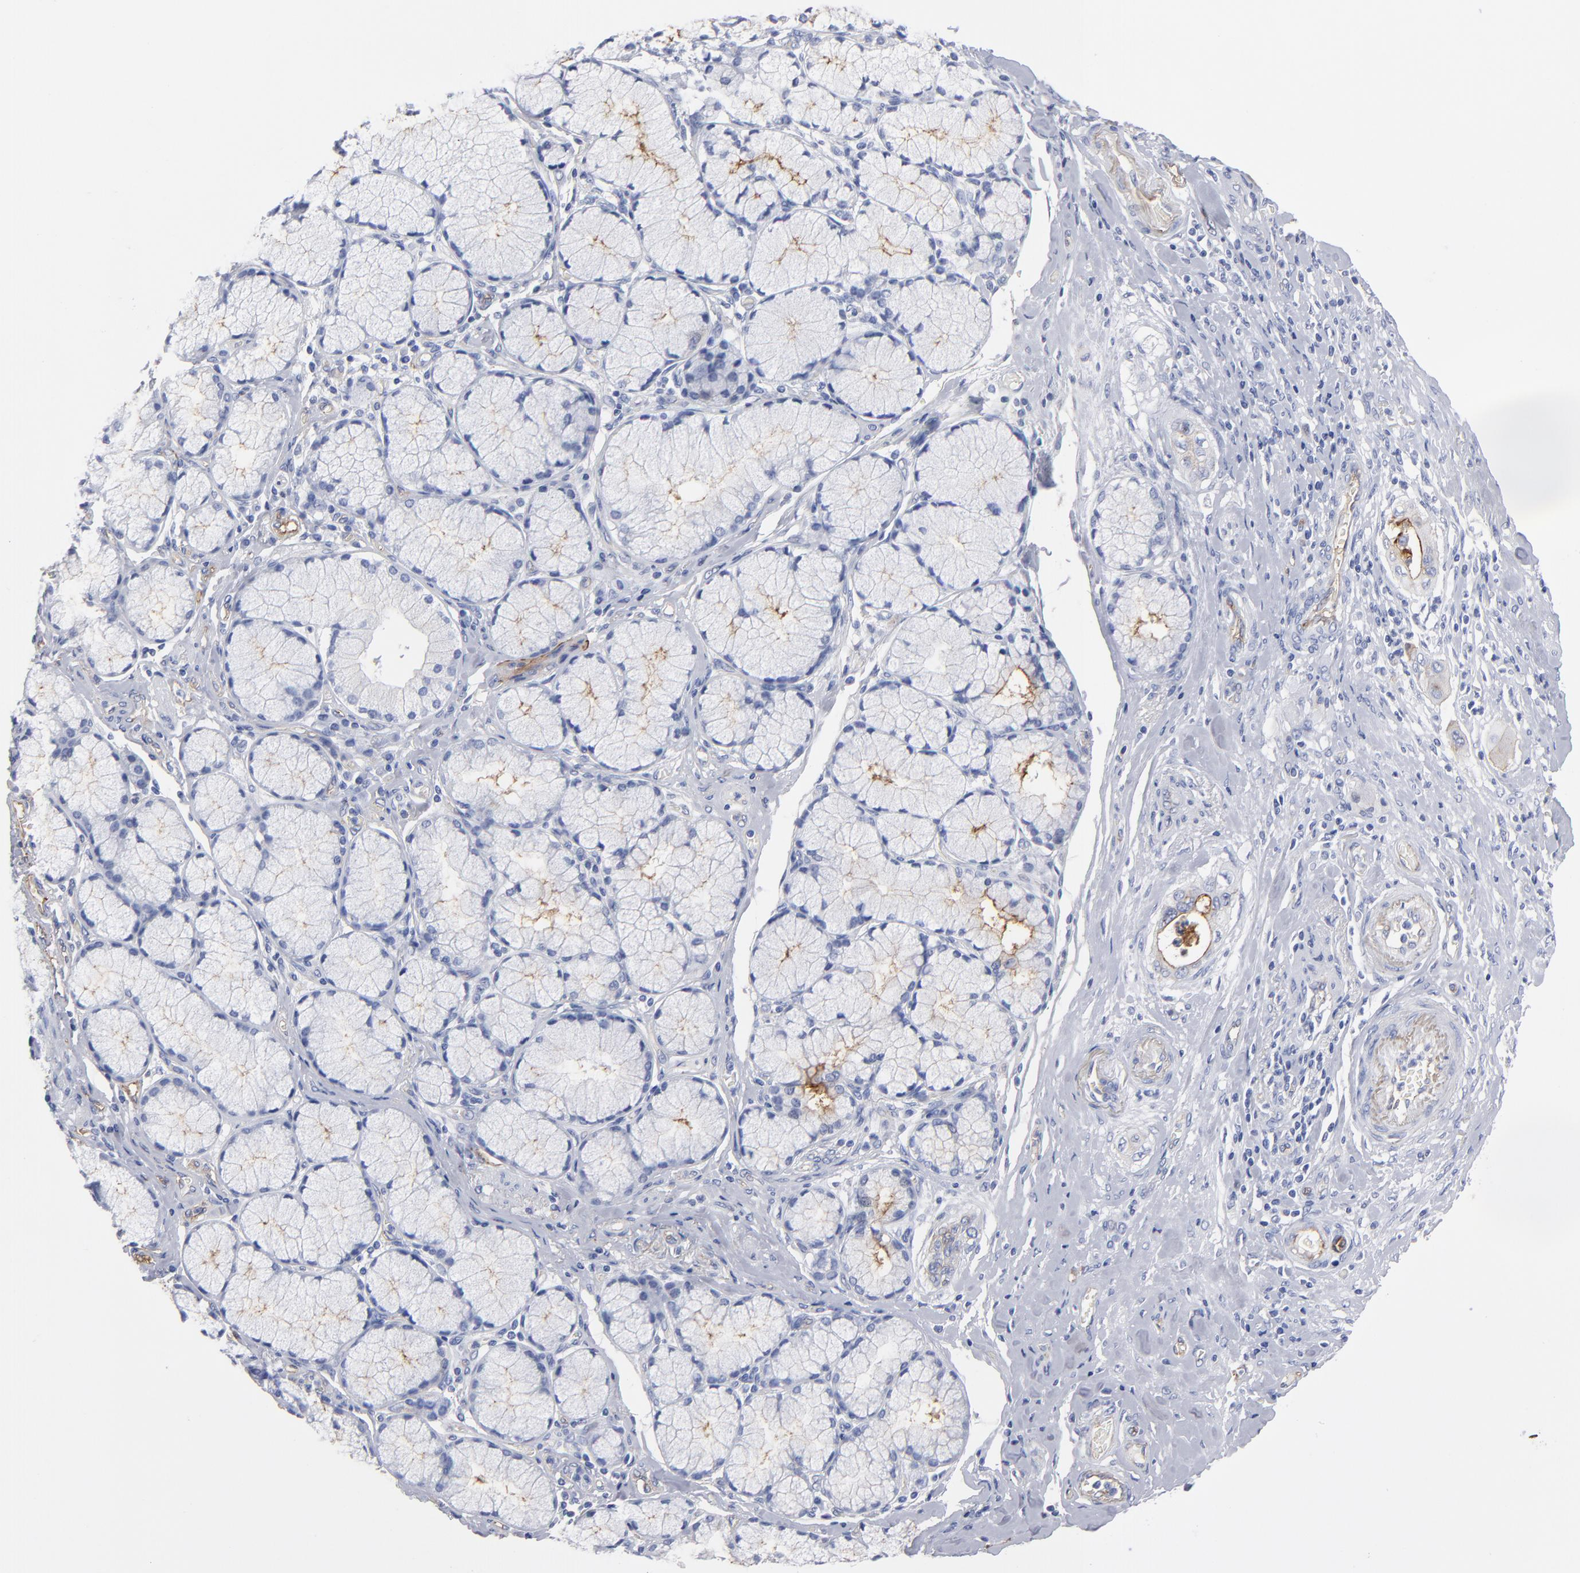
{"staining": {"intensity": "weak", "quantity": "<25%", "location": "cytoplasmic/membranous"}, "tissue": "pancreatic cancer", "cell_type": "Tumor cells", "image_type": "cancer", "snomed": [{"axis": "morphology", "description": "Adenocarcinoma, NOS"}, {"axis": "topography", "description": "Pancreas"}], "caption": "High power microscopy micrograph of an immunohistochemistry (IHC) micrograph of pancreatic cancer (adenocarcinoma), revealing no significant expression in tumor cells.", "gene": "TM4SF1", "patient": {"sex": "male", "age": 77}}